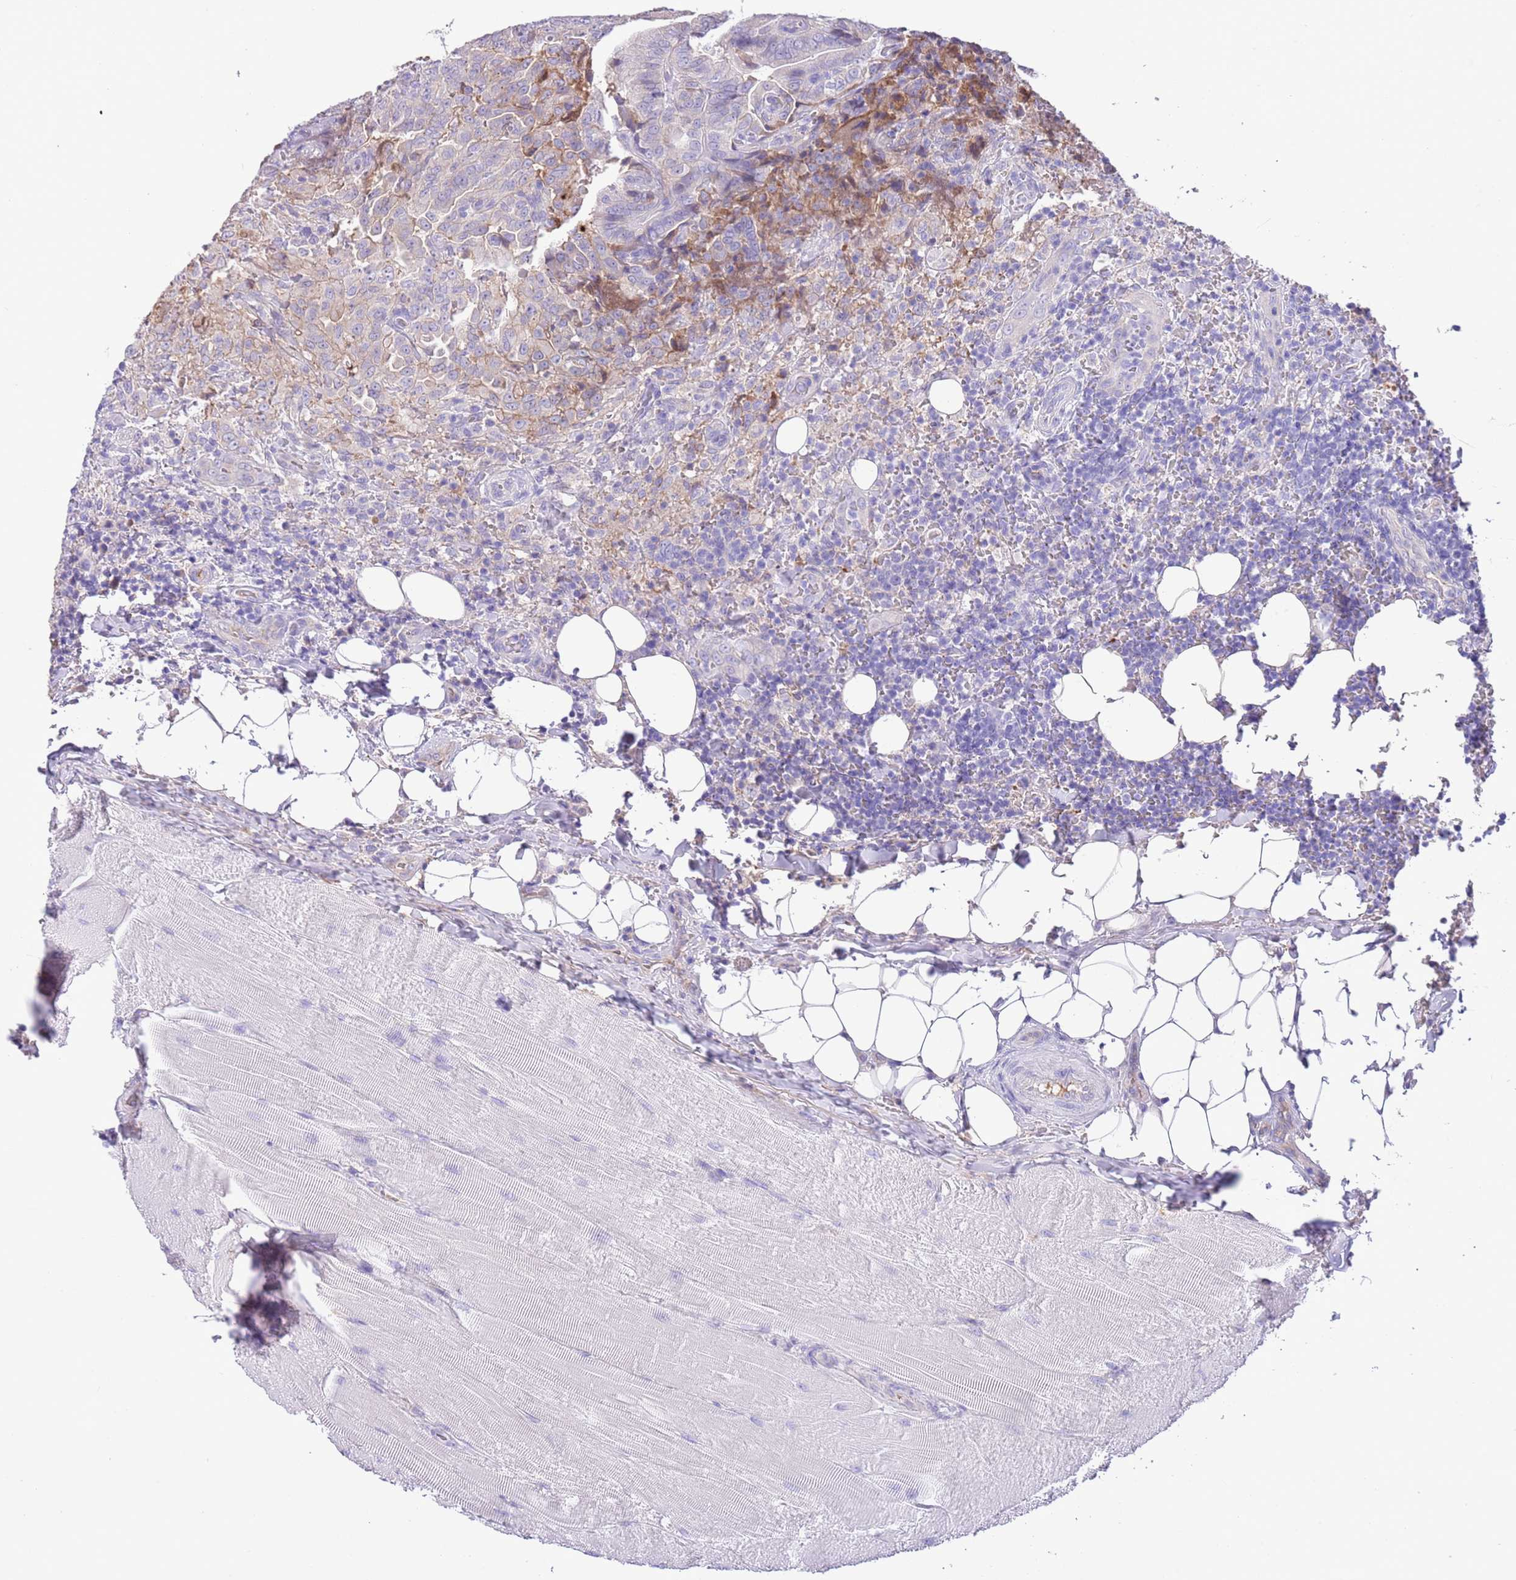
{"staining": {"intensity": "negative", "quantity": "none", "location": "none"}, "tissue": "thyroid cancer", "cell_type": "Tumor cells", "image_type": "cancer", "snomed": [{"axis": "morphology", "description": "Papillary adenocarcinoma, NOS"}, {"axis": "topography", "description": "Thyroid gland"}], "caption": "Thyroid cancer (papillary adenocarcinoma) was stained to show a protein in brown. There is no significant positivity in tumor cells.", "gene": "IGF1", "patient": {"sex": "male", "age": 61}}